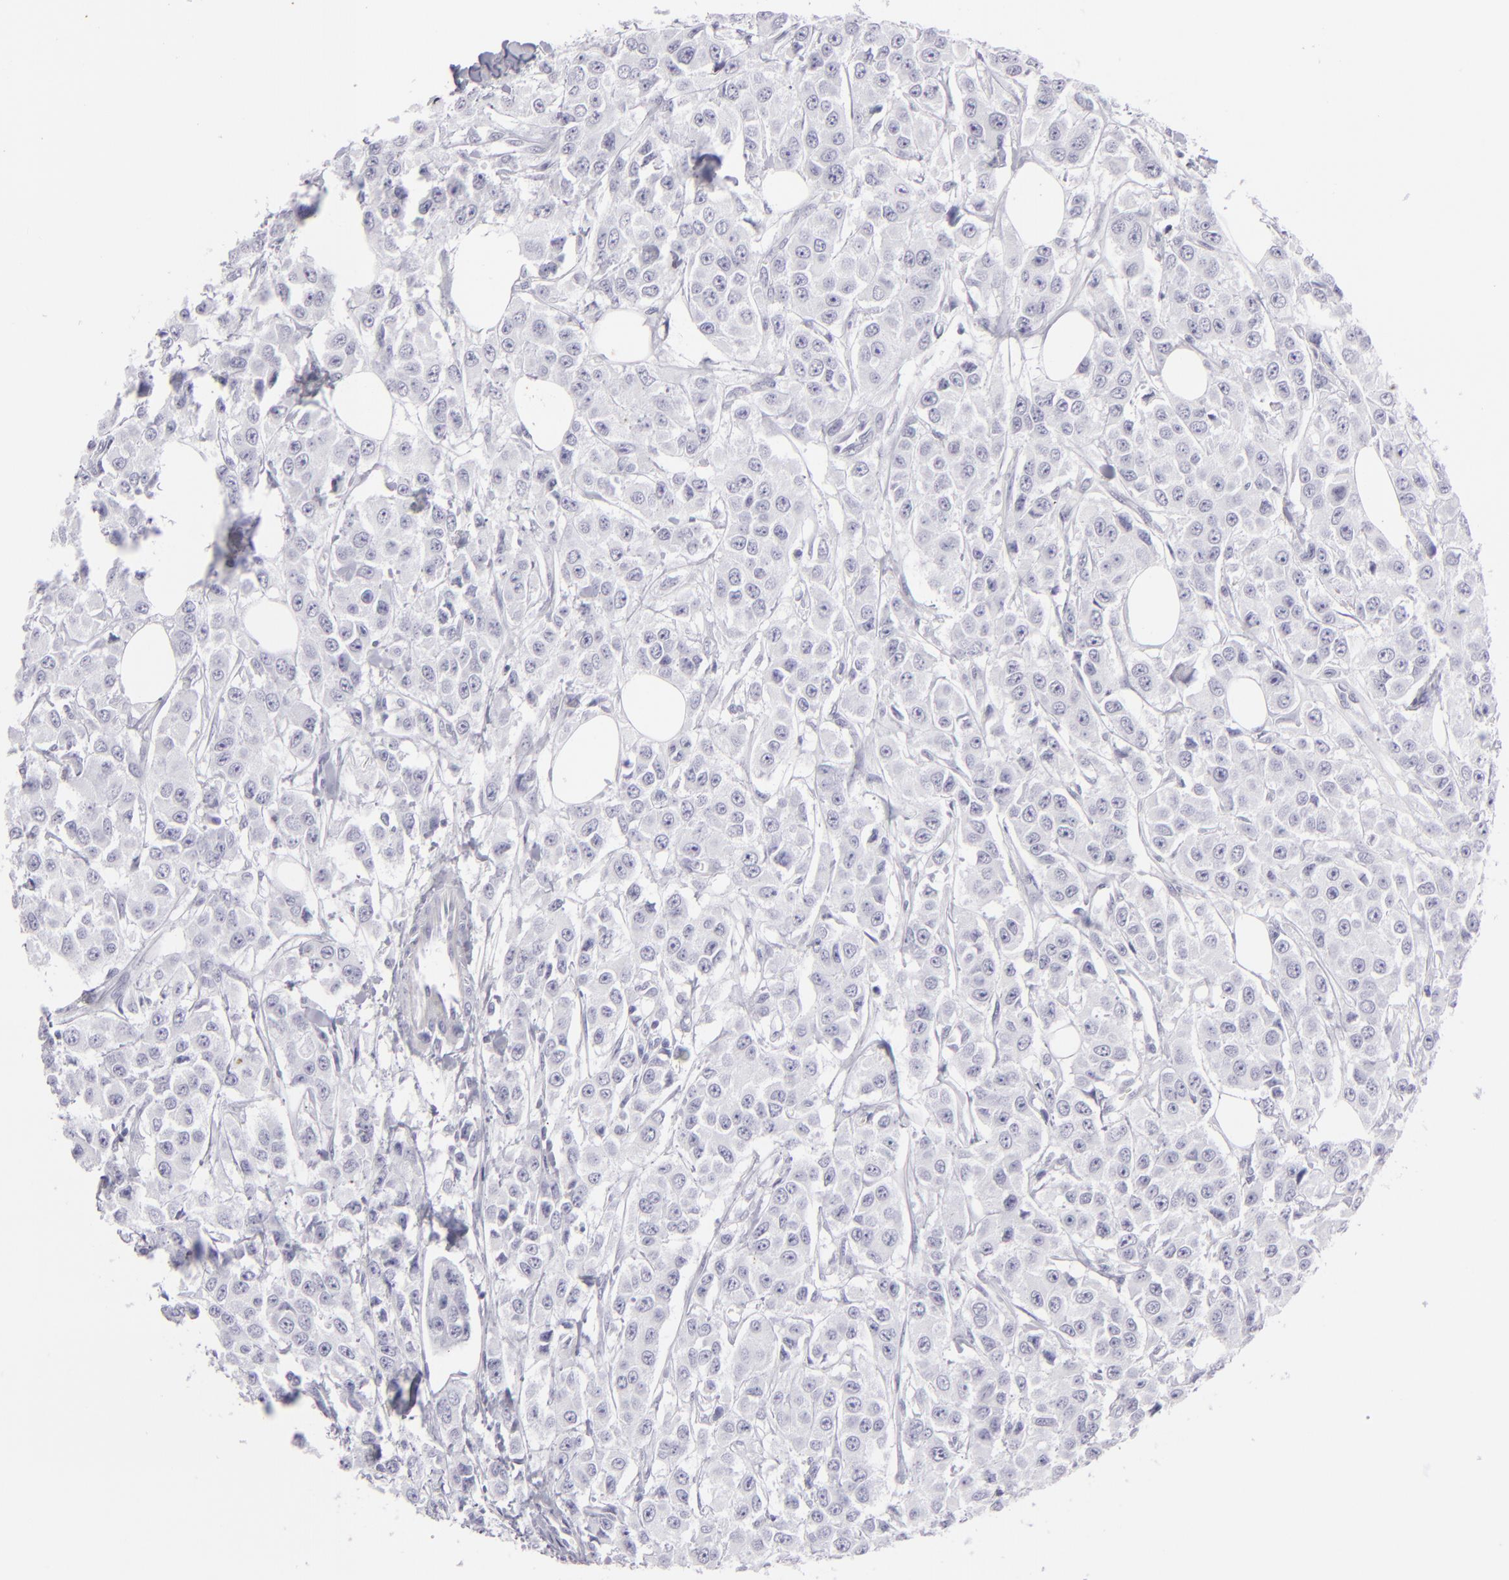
{"staining": {"intensity": "negative", "quantity": "none", "location": "none"}, "tissue": "breast cancer", "cell_type": "Tumor cells", "image_type": "cancer", "snomed": [{"axis": "morphology", "description": "Duct carcinoma"}, {"axis": "topography", "description": "Breast"}], "caption": "A micrograph of human breast invasive ductal carcinoma is negative for staining in tumor cells.", "gene": "KRT1", "patient": {"sex": "female", "age": 58}}